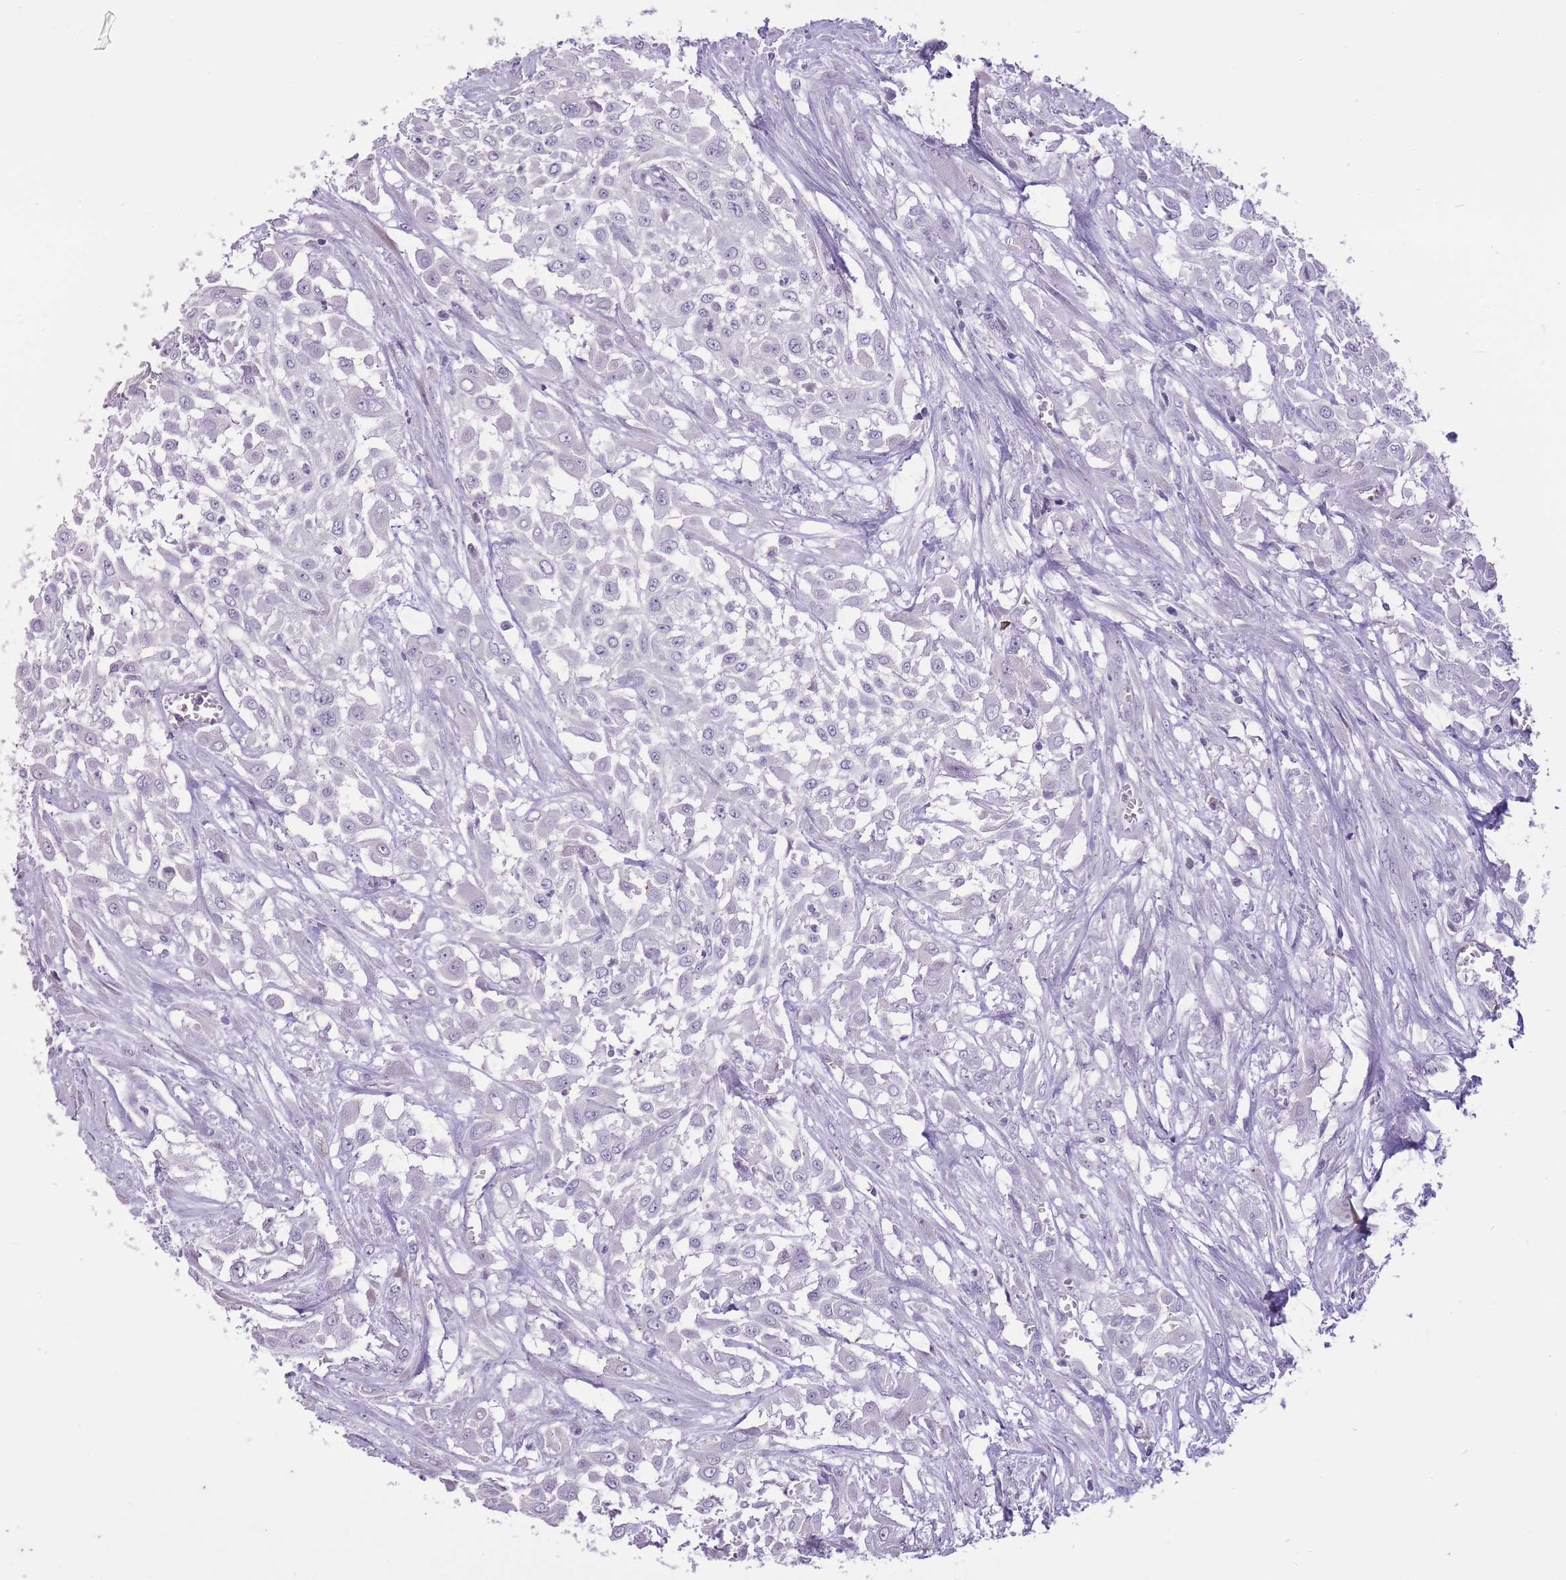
{"staining": {"intensity": "negative", "quantity": "none", "location": "none"}, "tissue": "urothelial cancer", "cell_type": "Tumor cells", "image_type": "cancer", "snomed": [{"axis": "morphology", "description": "Urothelial carcinoma, High grade"}, {"axis": "topography", "description": "Urinary bladder"}], "caption": "DAB immunohistochemical staining of urothelial cancer reveals no significant staining in tumor cells. Brightfield microscopy of immunohistochemistry stained with DAB (3,3'-diaminobenzidine) (brown) and hematoxylin (blue), captured at high magnification.", "gene": "CNTNAP3", "patient": {"sex": "male", "age": 57}}